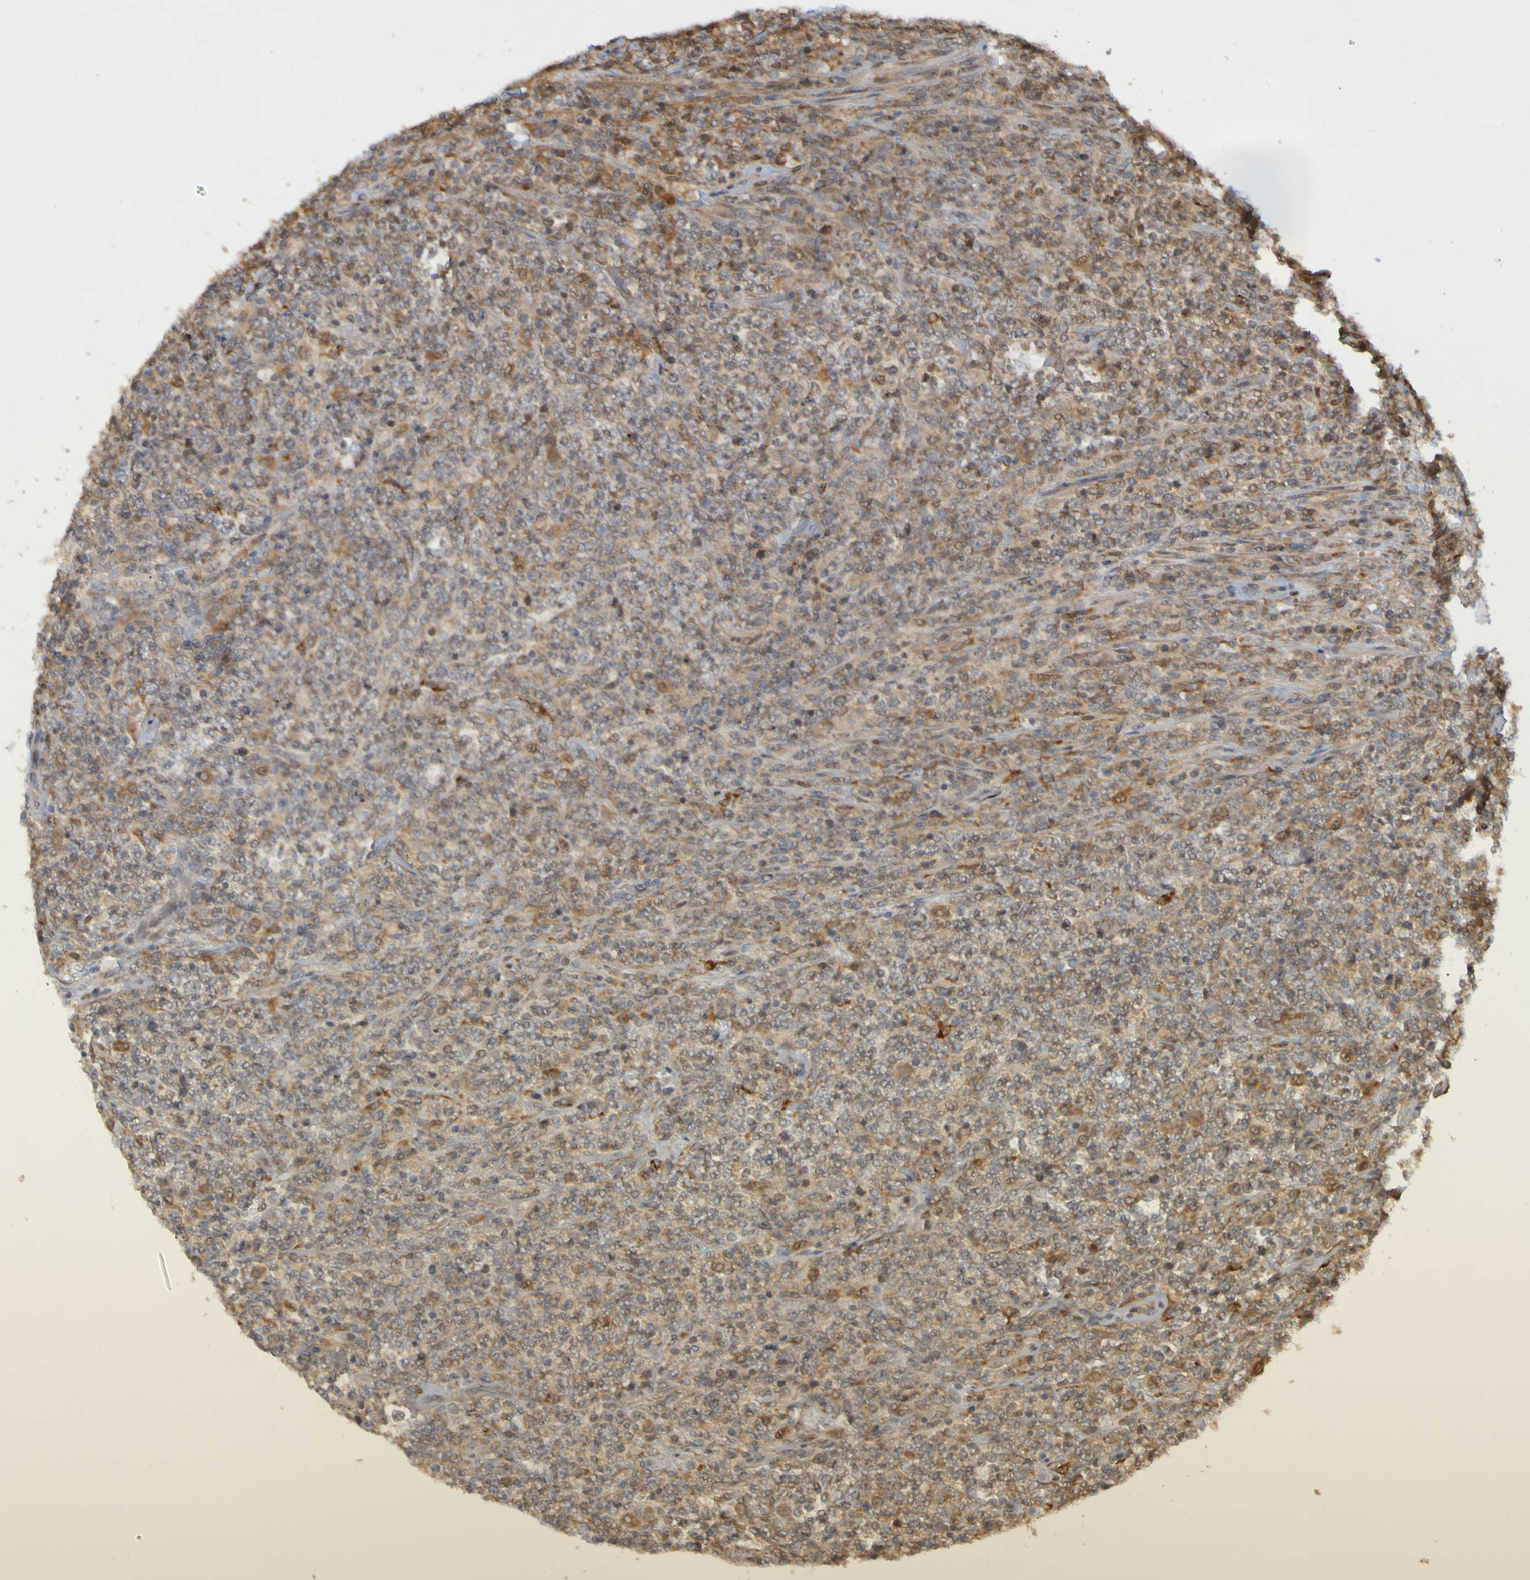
{"staining": {"intensity": "moderate", "quantity": ">75%", "location": "cytoplasmic/membranous"}, "tissue": "lymphoma", "cell_type": "Tumor cells", "image_type": "cancer", "snomed": [{"axis": "morphology", "description": "Malignant lymphoma, non-Hodgkin's type, High grade"}, {"axis": "topography", "description": "Soft tissue"}], "caption": "Protein analysis of malignant lymphoma, non-Hodgkin's type (high-grade) tissue shows moderate cytoplasmic/membranous expression in about >75% of tumor cells.", "gene": "NAV2", "patient": {"sex": "male", "age": 18}}